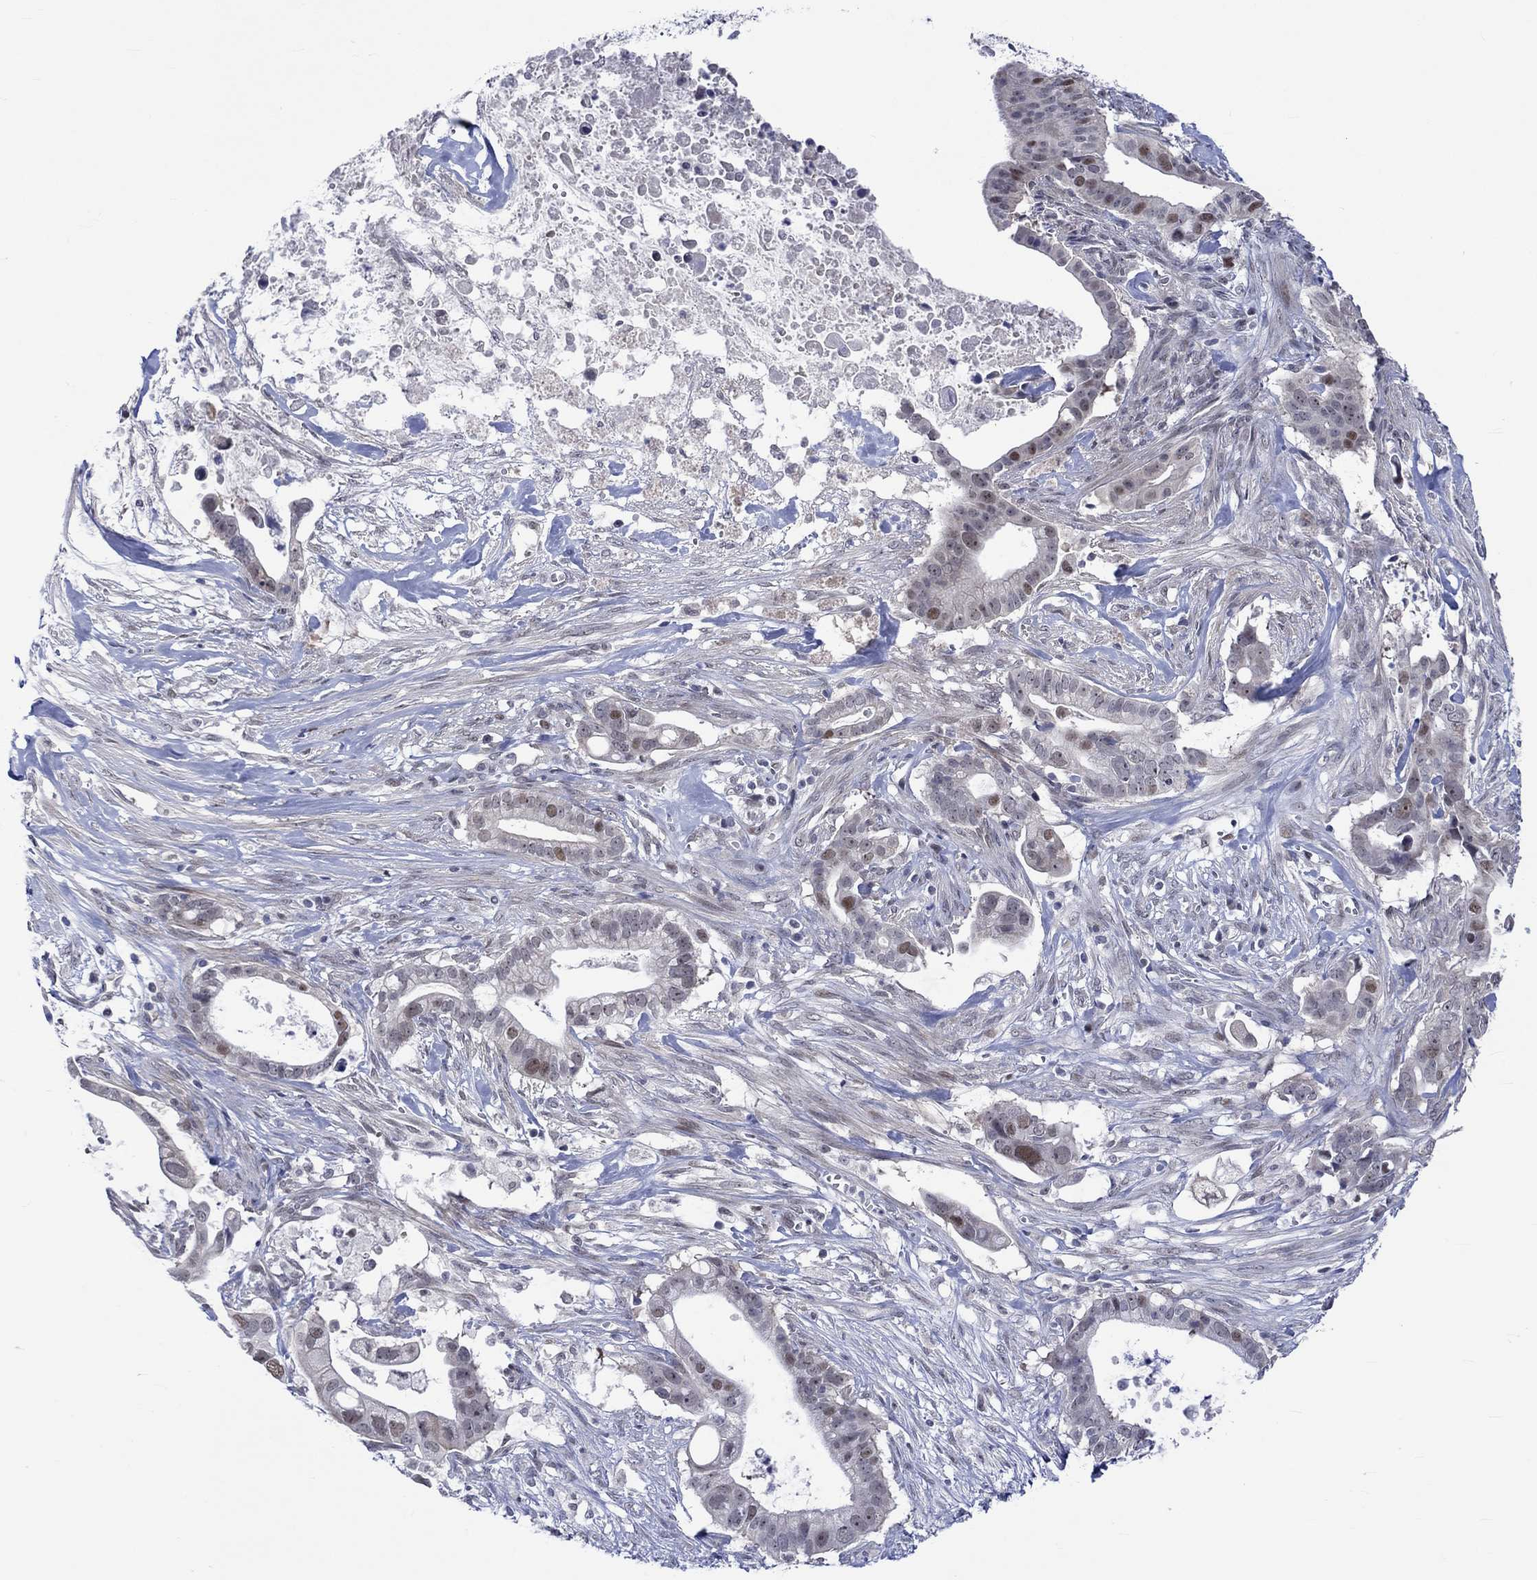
{"staining": {"intensity": "moderate", "quantity": "<25%", "location": "nuclear"}, "tissue": "pancreatic cancer", "cell_type": "Tumor cells", "image_type": "cancer", "snomed": [{"axis": "morphology", "description": "Adenocarcinoma, NOS"}, {"axis": "topography", "description": "Pancreas"}], "caption": "The immunohistochemical stain shows moderate nuclear expression in tumor cells of pancreatic adenocarcinoma tissue.", "gene": "E2F8", "patient": {"sex": "male", "age": 61}}